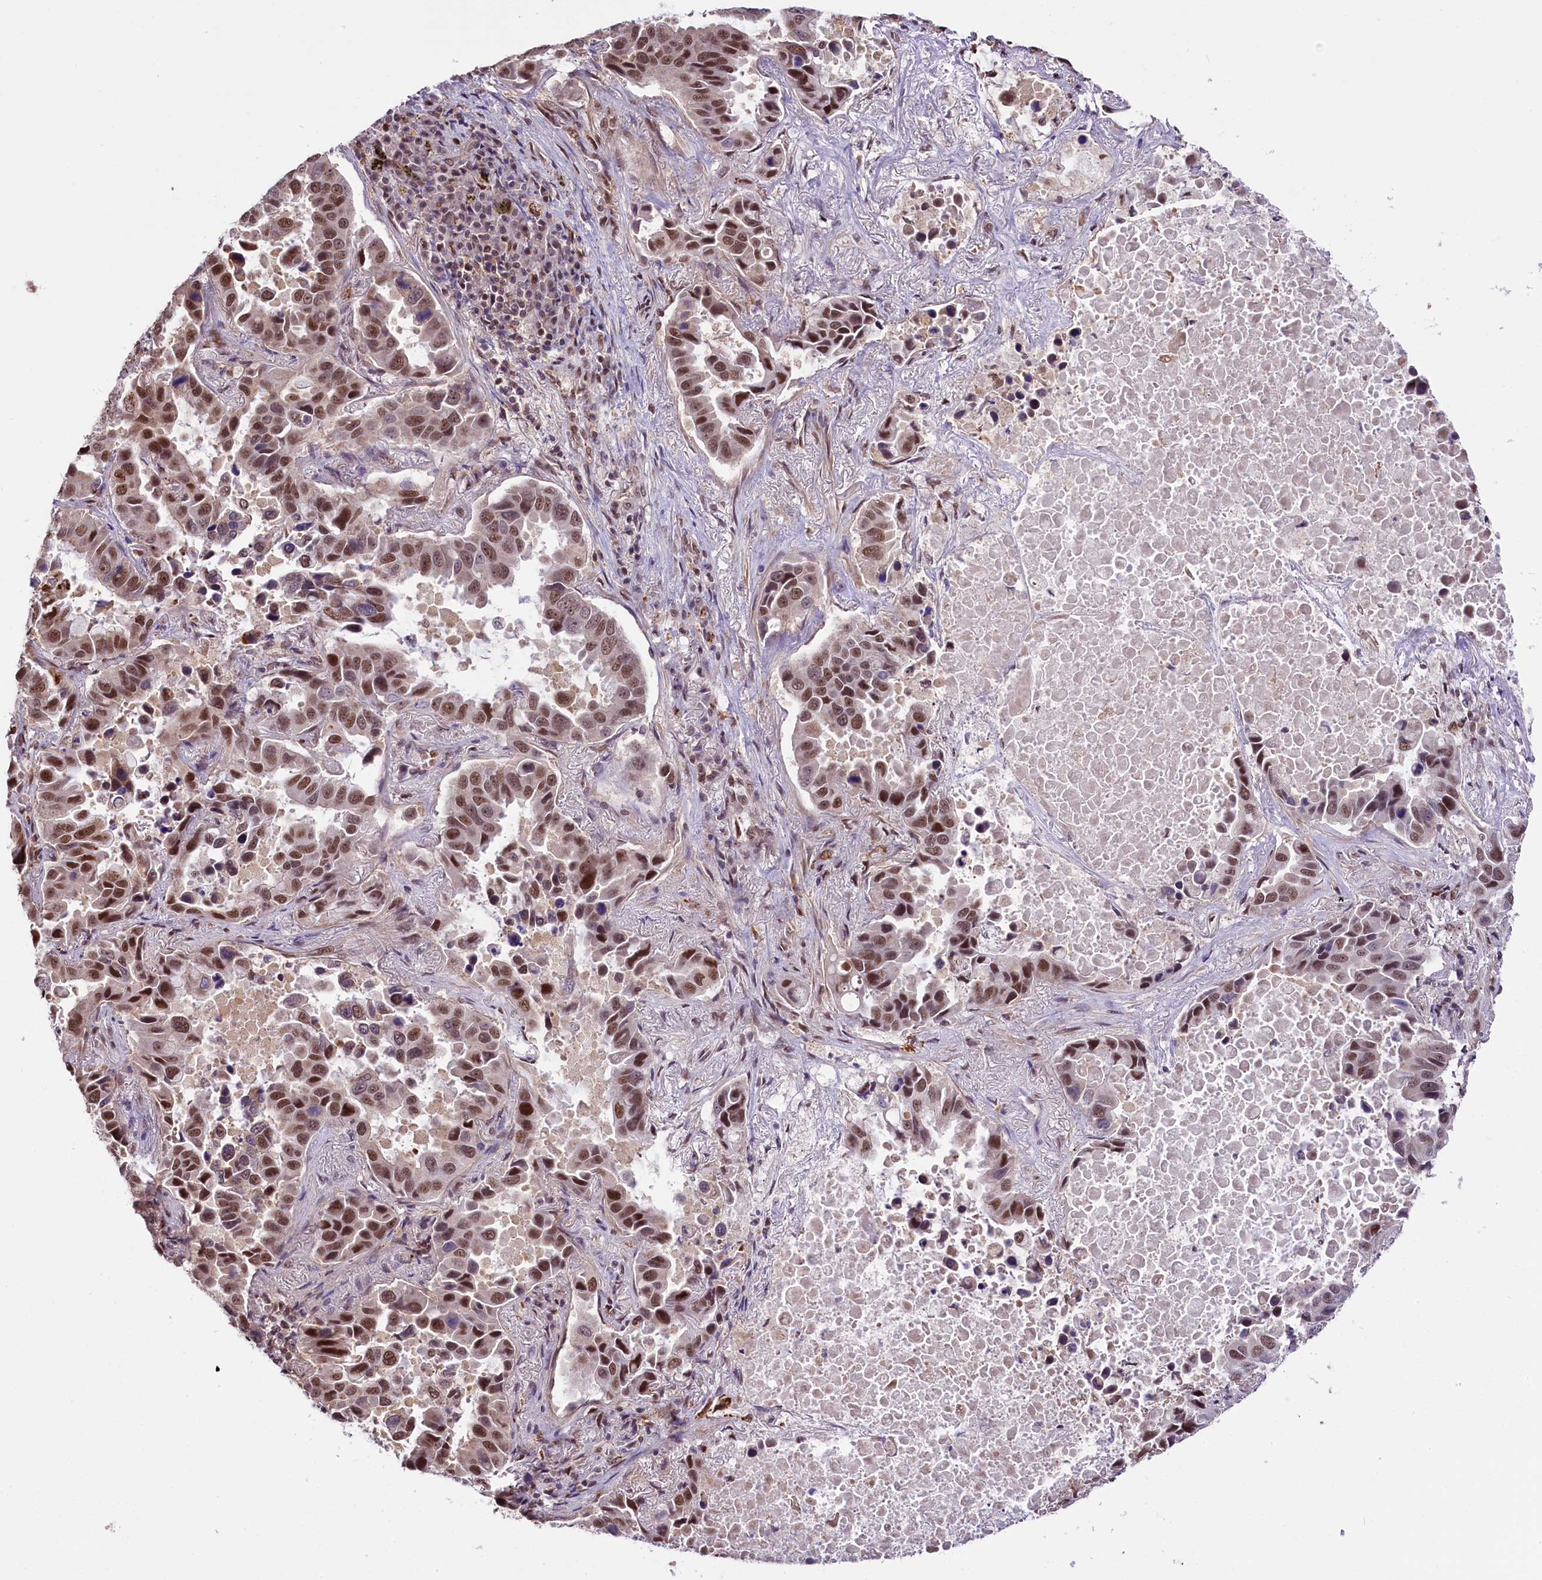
{"staining": {"intensity": "moderate", "quantity": ">75%", "location": "cytoplasmic/membranous,nuclear"}, "tissue": "lung cancer", "cell_type": "Tumor cells", "image_type": "cancer", "snomed": [{"axis": "morphology", "description": "Adenocarcinoma, NOS"}, {"axis": "topography", "description": "Lung"}], "caption": "Brown immunohistochemical staining in human lung adenocarcinoma reveals moderate cytoplasmic/membranous and nuclear staining in approximately >75% of tumor cells. (brown staining indicates protein expression, while blue staining denotes nuclei).", "gene": "MRPL54", "patient": {"sex": "male", "age": 64}}